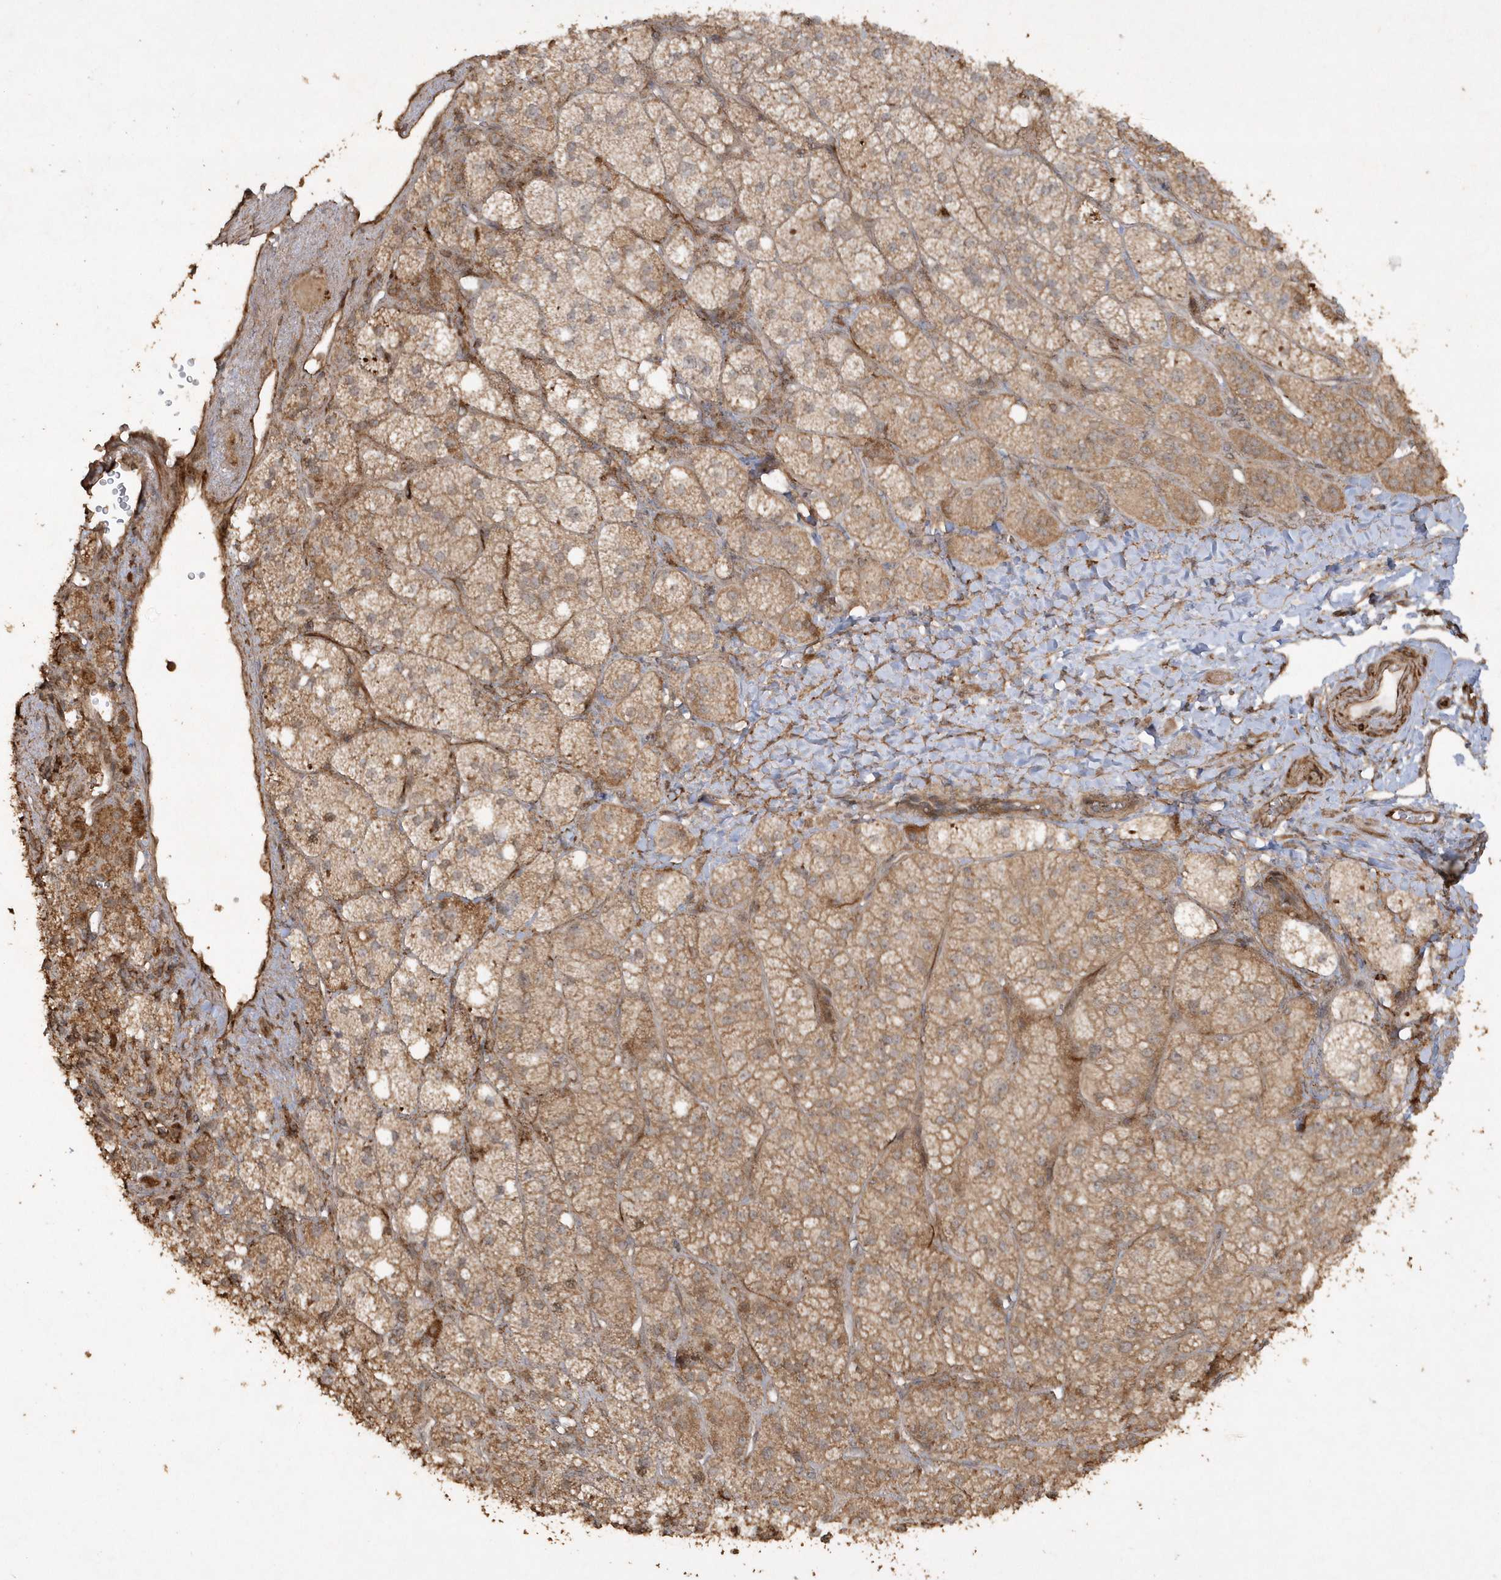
{"staining": {"intensity": "moderate", "quantity": ">75%", "location": "cytoplasmic/membranous"}, "tissue": "adrenal gland", "cell_type": "Glandular cells", "image_type": "normal", "snomed": [{"axis": "morphology", "description": "Normal tissue, NOS"}, {"axis": "topography", "description": "Adrenal gland"}], "caption": "Immunohistochemistry (IHC) (DAB) staining of benign adrenal gland exhibits moderate cytoplasmic/membranous protein staining in approximately >75% of glandular cells.", "gene": "AVPI1", "patient": {"sex": "male", "age": 61}}